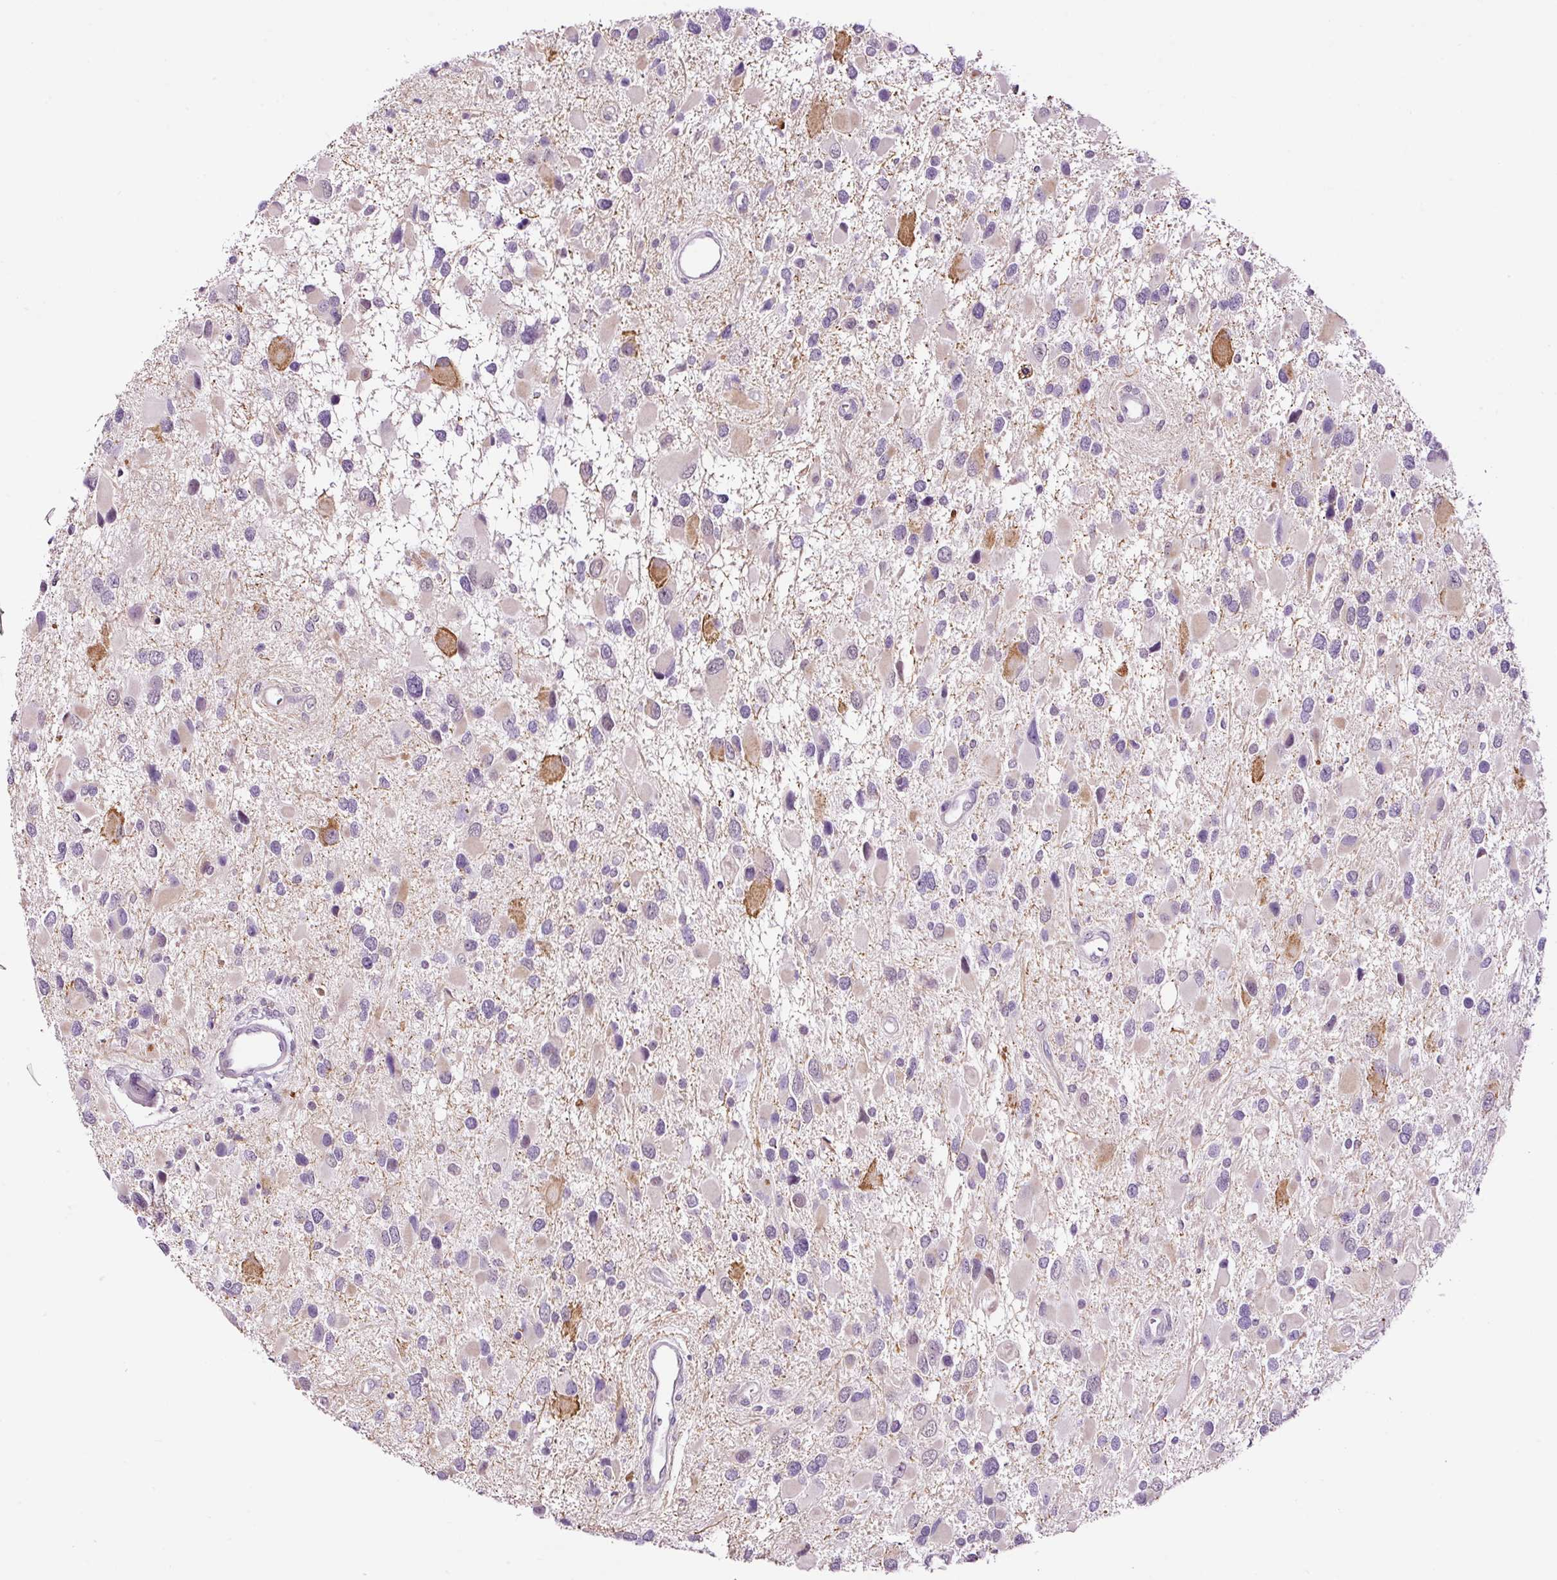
{"staining": {"intensity": "negative", "quantity": "none", "location": "none"}, "tissue": "glioma", "cell_type": "Tumor cells", "image_type": "cancer", "snomed": [{"axis": "morphology", "description": "Glioma, malignant, High grade"}, {"axis": "topography", "description": "Brain"}], "caption": "Glioma stained for a protein using IHC displays no staining tumor cells.", "gene": "RTF2", "patient": {"sex": "male", "age": 53}}